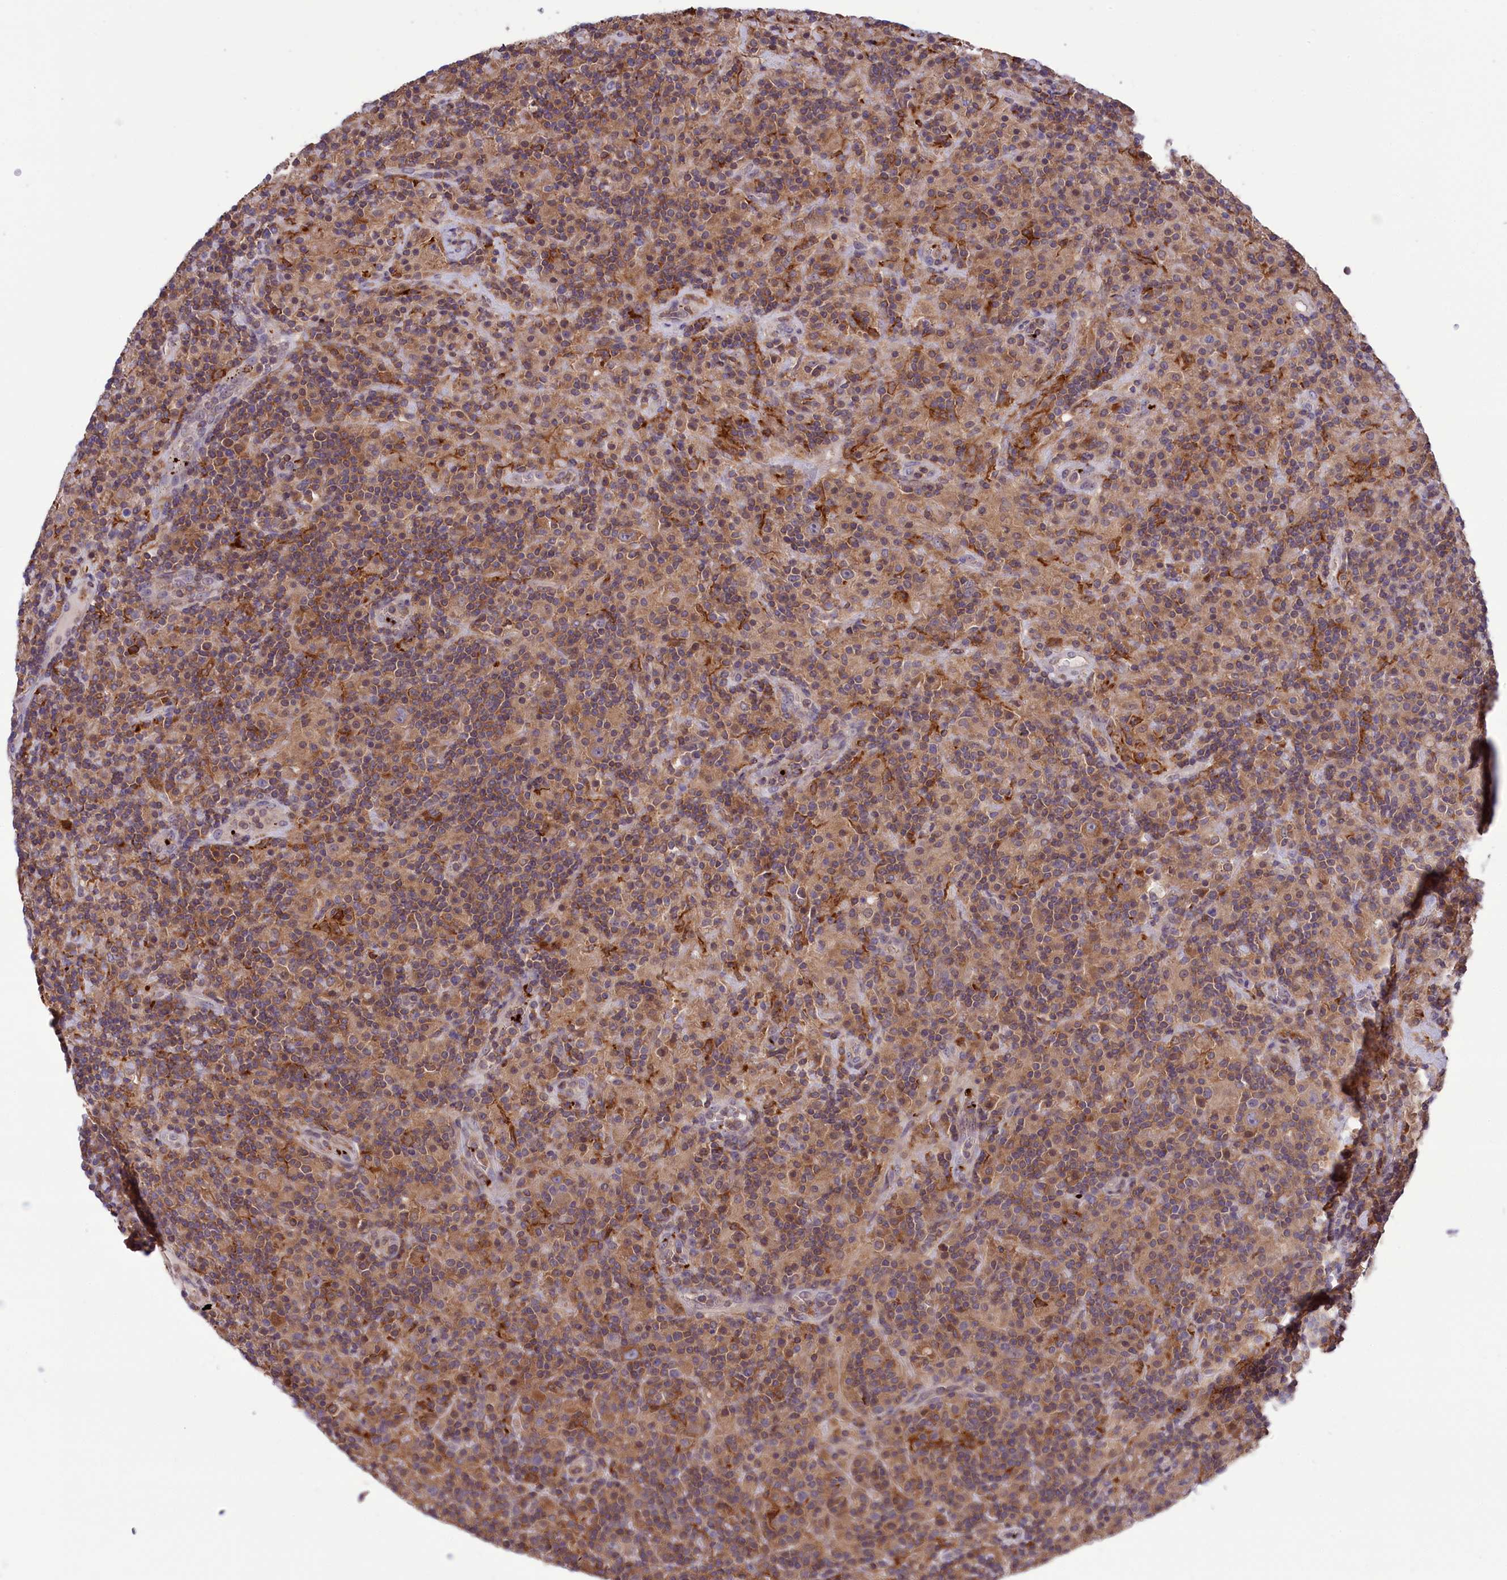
{"staining": {"intensity": "weak", "quantity": ">75%", "location": "cytoplasmic/membranous"}, "tissue": "lymphoma", "cell_type": "Tumor cells", "image_type": "cancer", "snomed": [{"axis": "morphology", "description": "Hodgkin's disease, NOS"}, {"axis": "topography", "description": "Lymph node"}], "caption": "Brown immunohistochemical staining in lymphoma shows weak cytoplasmic/membranous staining in approximately >75% of tumor cells. The protein is stained brown, and the nuclei are stained in blue (DAB (3,3'-diaminobenzidine) IHC with brightfield microscopy, high magnification).", "gene": "HEATR3", "patient": {"sex": "male", "age": 70}}